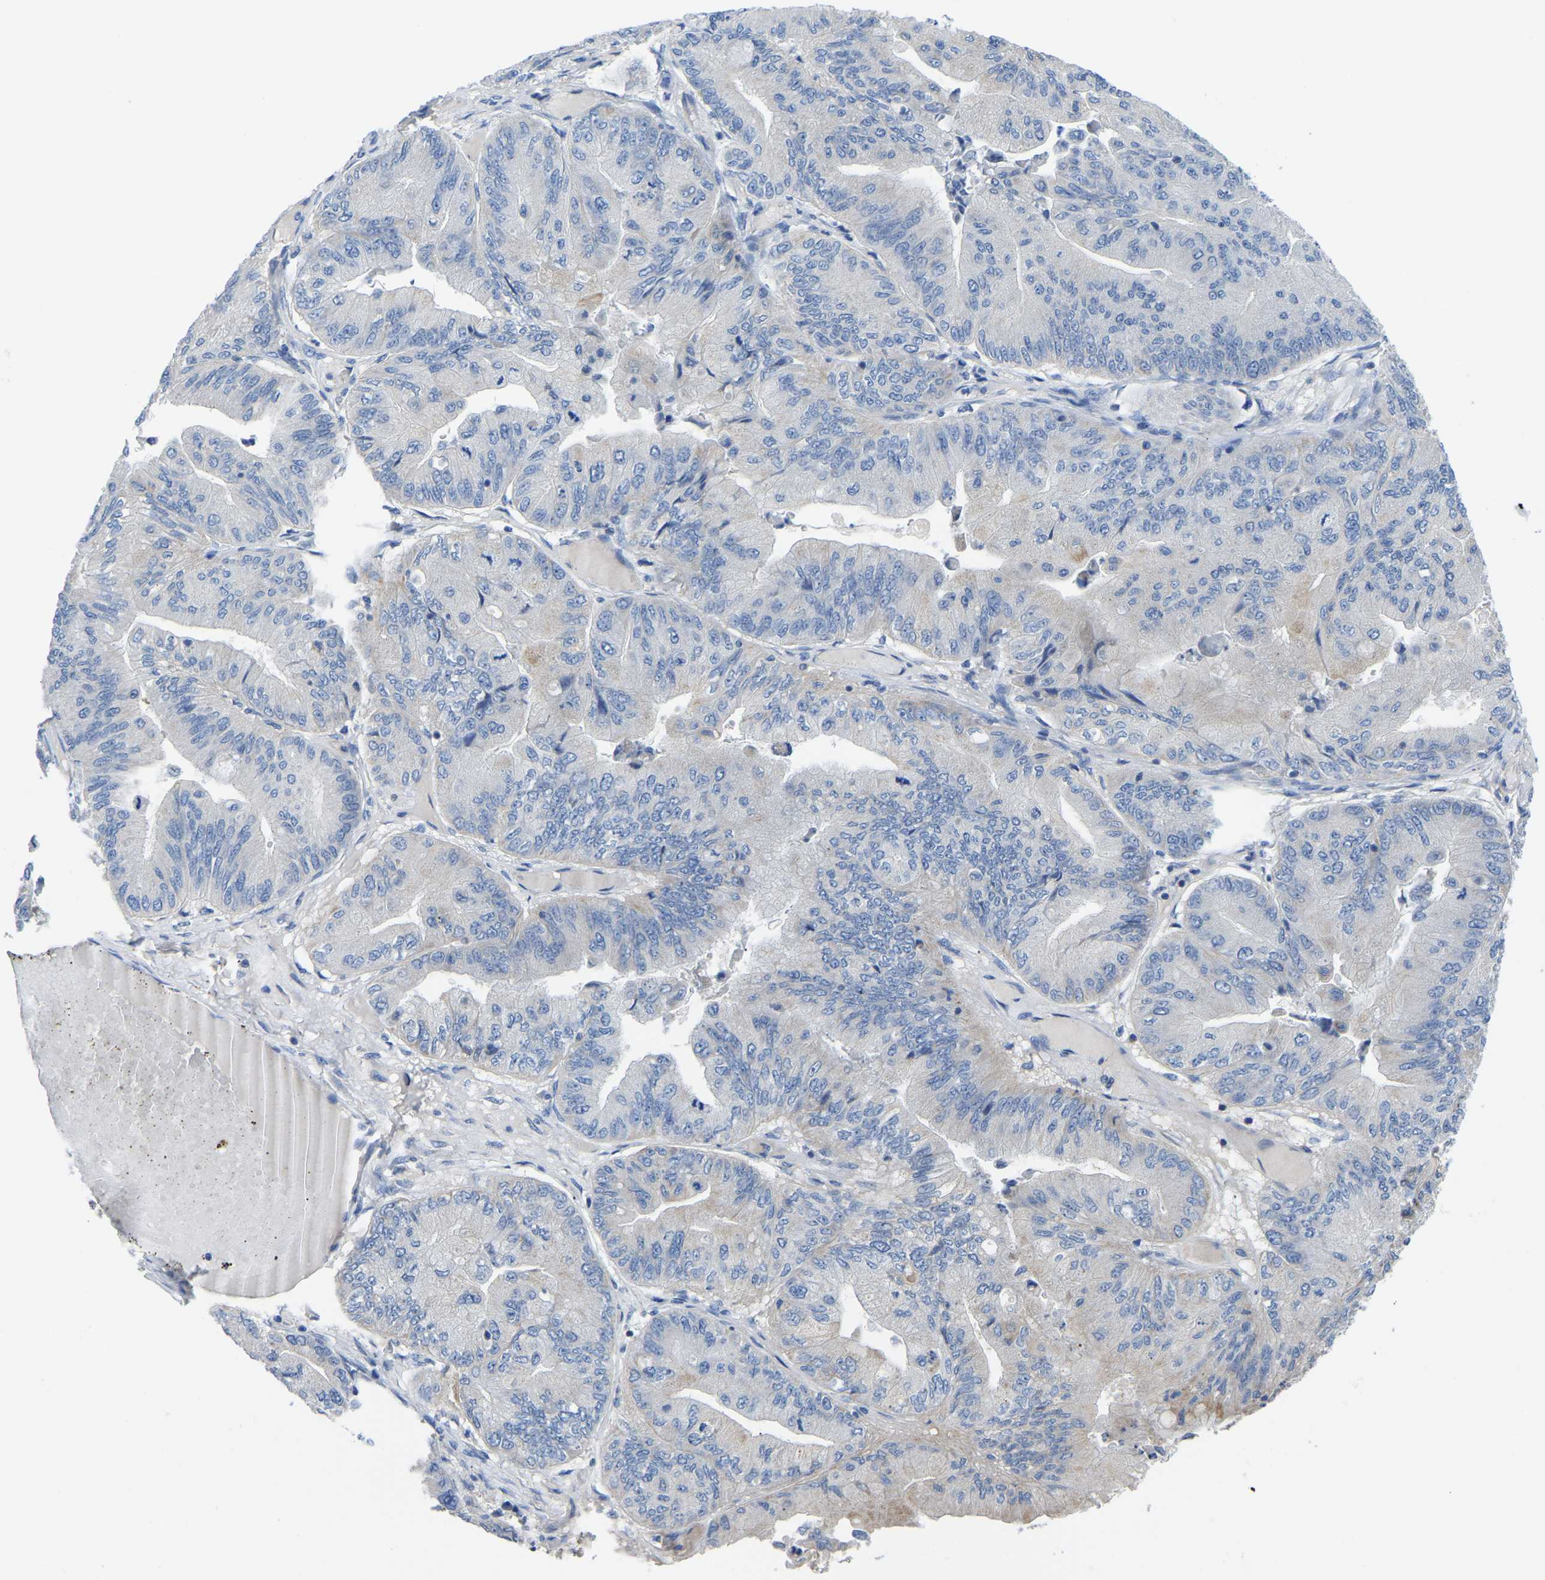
{"staining": {"intensity": "negative", "quantity": "none", "location": "none"}, "tissue": "ovarian cancer", "cell_type": "Tumor cells", "image_type": "cancer", "snomed": [{"axis": "morphology", "description": "Cystadenocarcinoma, mucinous, NOS"}, {"axis": "topography", "description": "Ovary"}], "caption": "Mucinous cystadenocarcinoma (ovarian) stained for a protein using immunohistochemistry demonstrates no staining tumor cells.", "gene": "ETFA", "patient": {"sex": "female", "age": 61}}